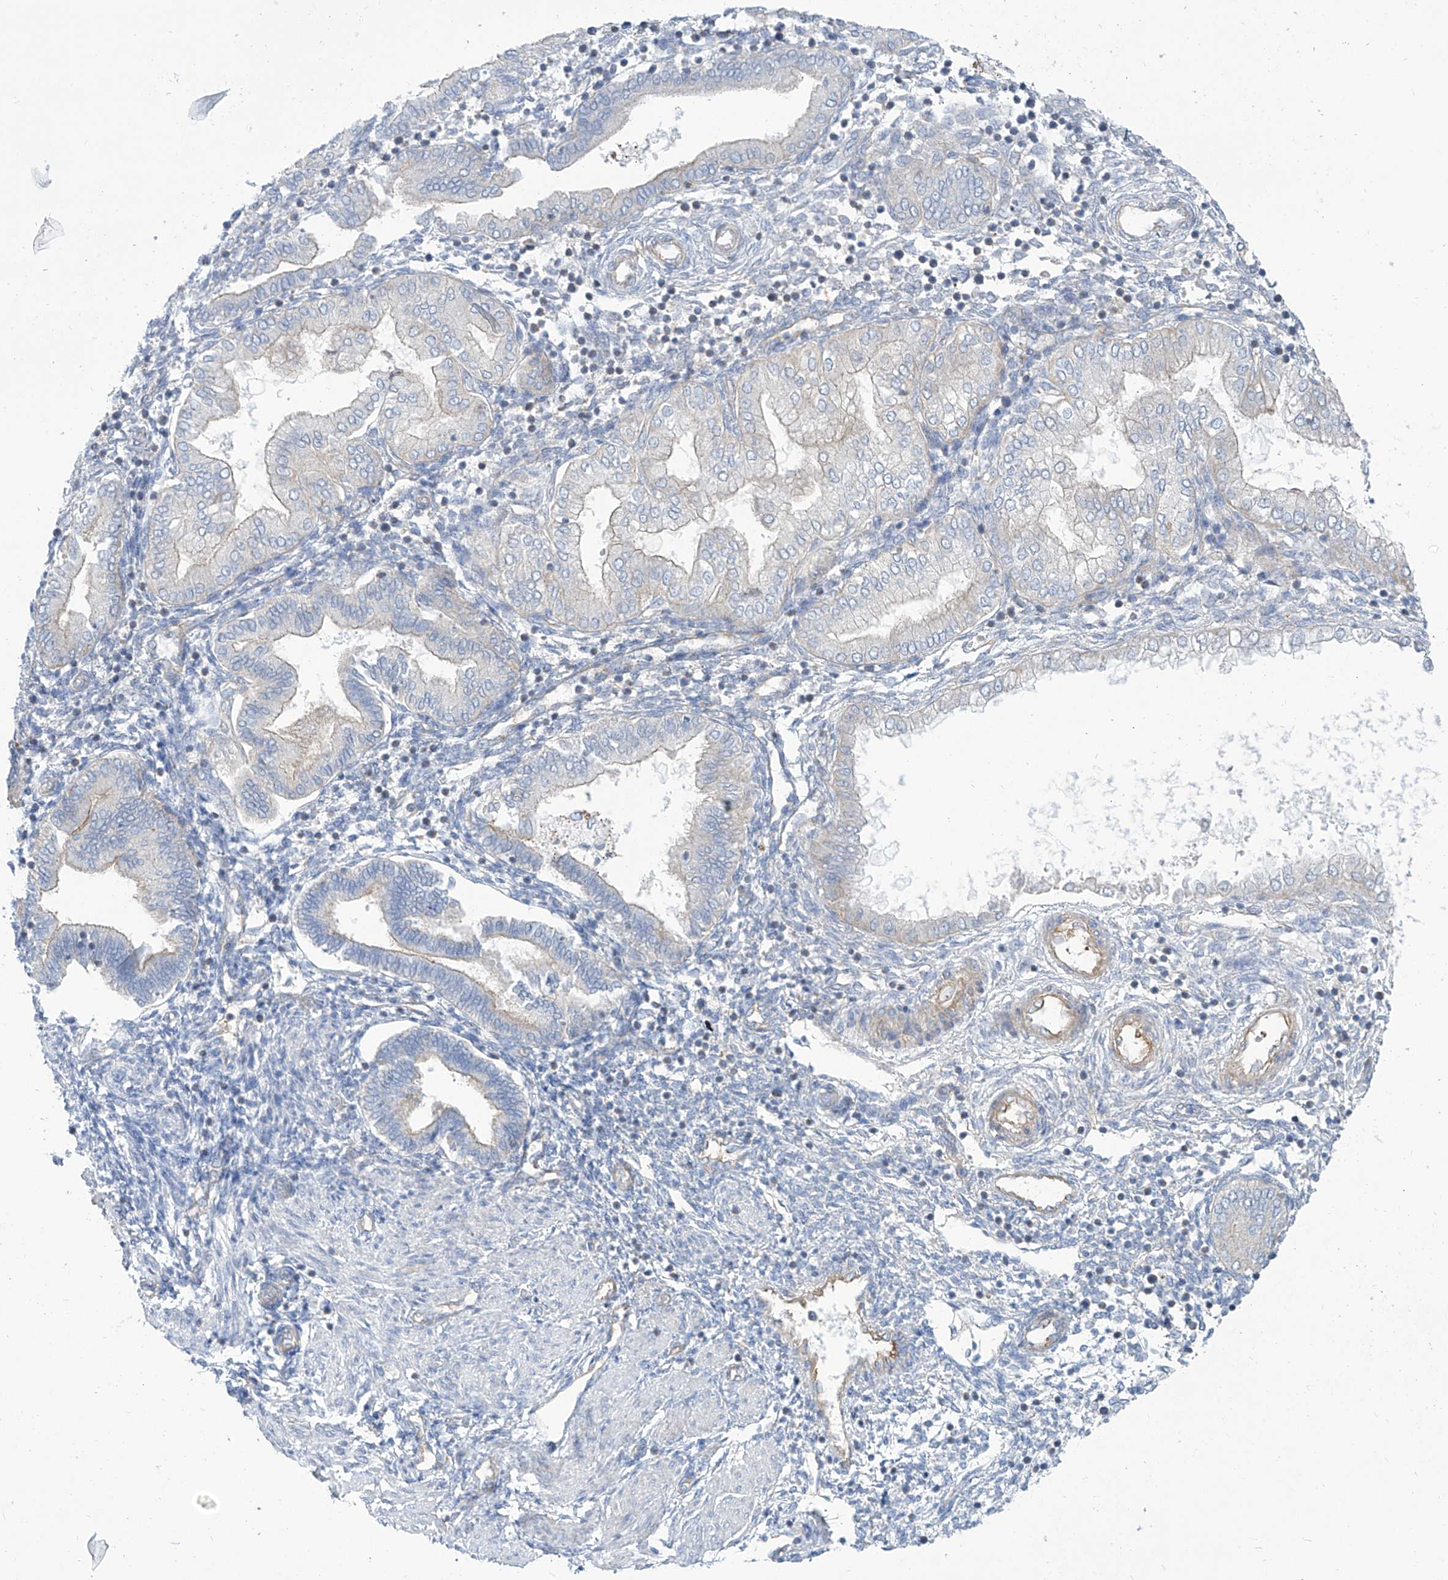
{"staining": {"intensity": "negative", "quantity": "none", "location": "none"}, "tissue": "endometrium", "cell_type": "Cells in endometrial stroma", "image_type": "normal", "snomed": [{"axis": "morphology", "description": "Normal tissue, NOS"}, {"axis": "topography", "description": "Endometrium"}], "caption": "Protein analysis of normal endometrium reveals no significant expression in cells in endometrial stroma. (DAB immunohistochemistry, high magnification).", "gene": "TMEM209", "patient": {"sex": "female", "age": 53}}